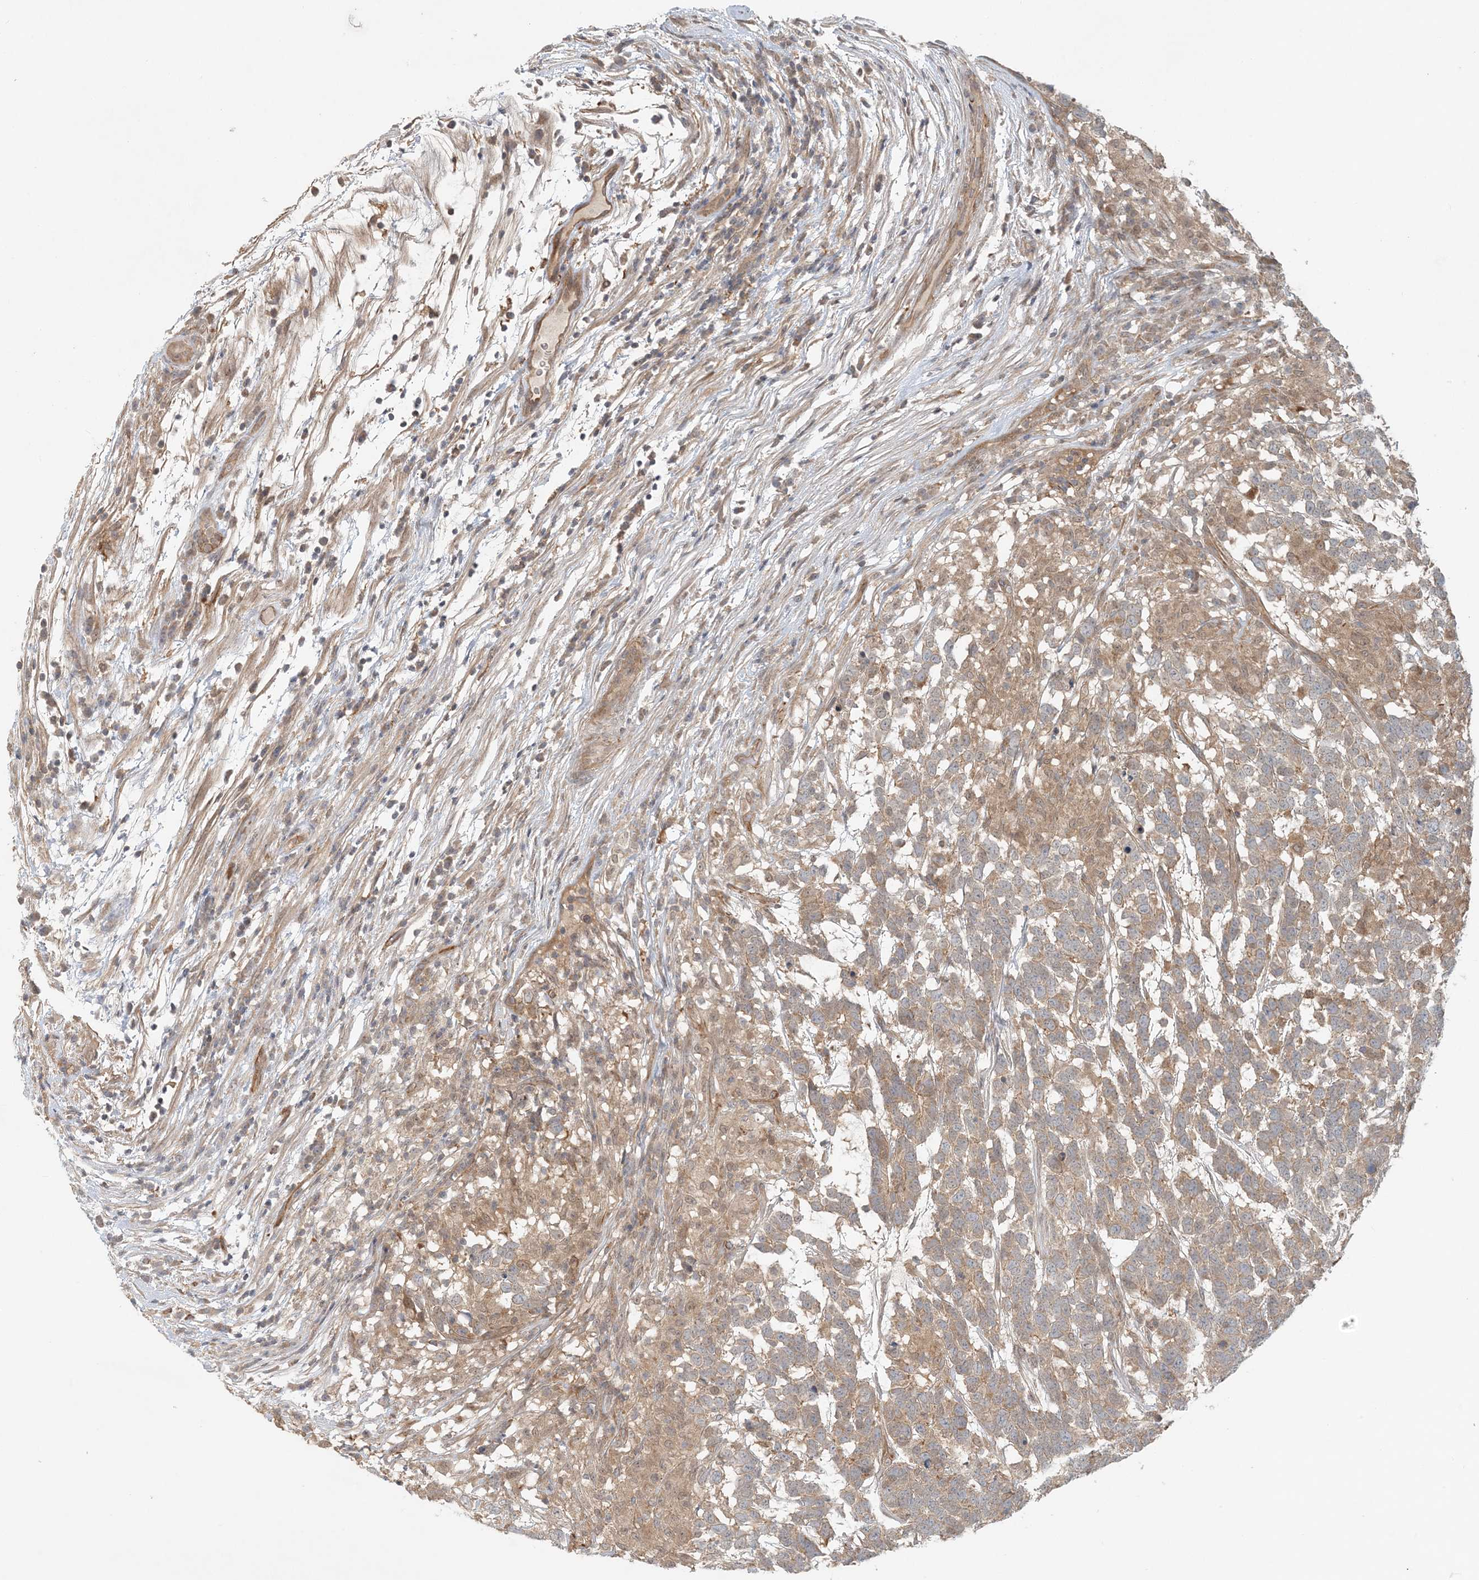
{"staining": {"intensity": "moderate", "quantity": ">75%", "location": "cytoplasmic/membranous"}, "tissue": "testis cancer", "cell_type": "Tumor cells", "image_type": "cancer", "snomed": [{"axis": "morphology", "description": "Carcinoma, Embryonal, NOS"}, {"axis": "topography", "description": "Testis"}], "caption": "Human embryonal carcinoma (testis) stained with a brown dye shows moderate cytoplasmic/membranous positive positivity in approximately >75% of tumor cells.", "gene": "OBI1", "patient": {"sex": "male", "age": 26}}